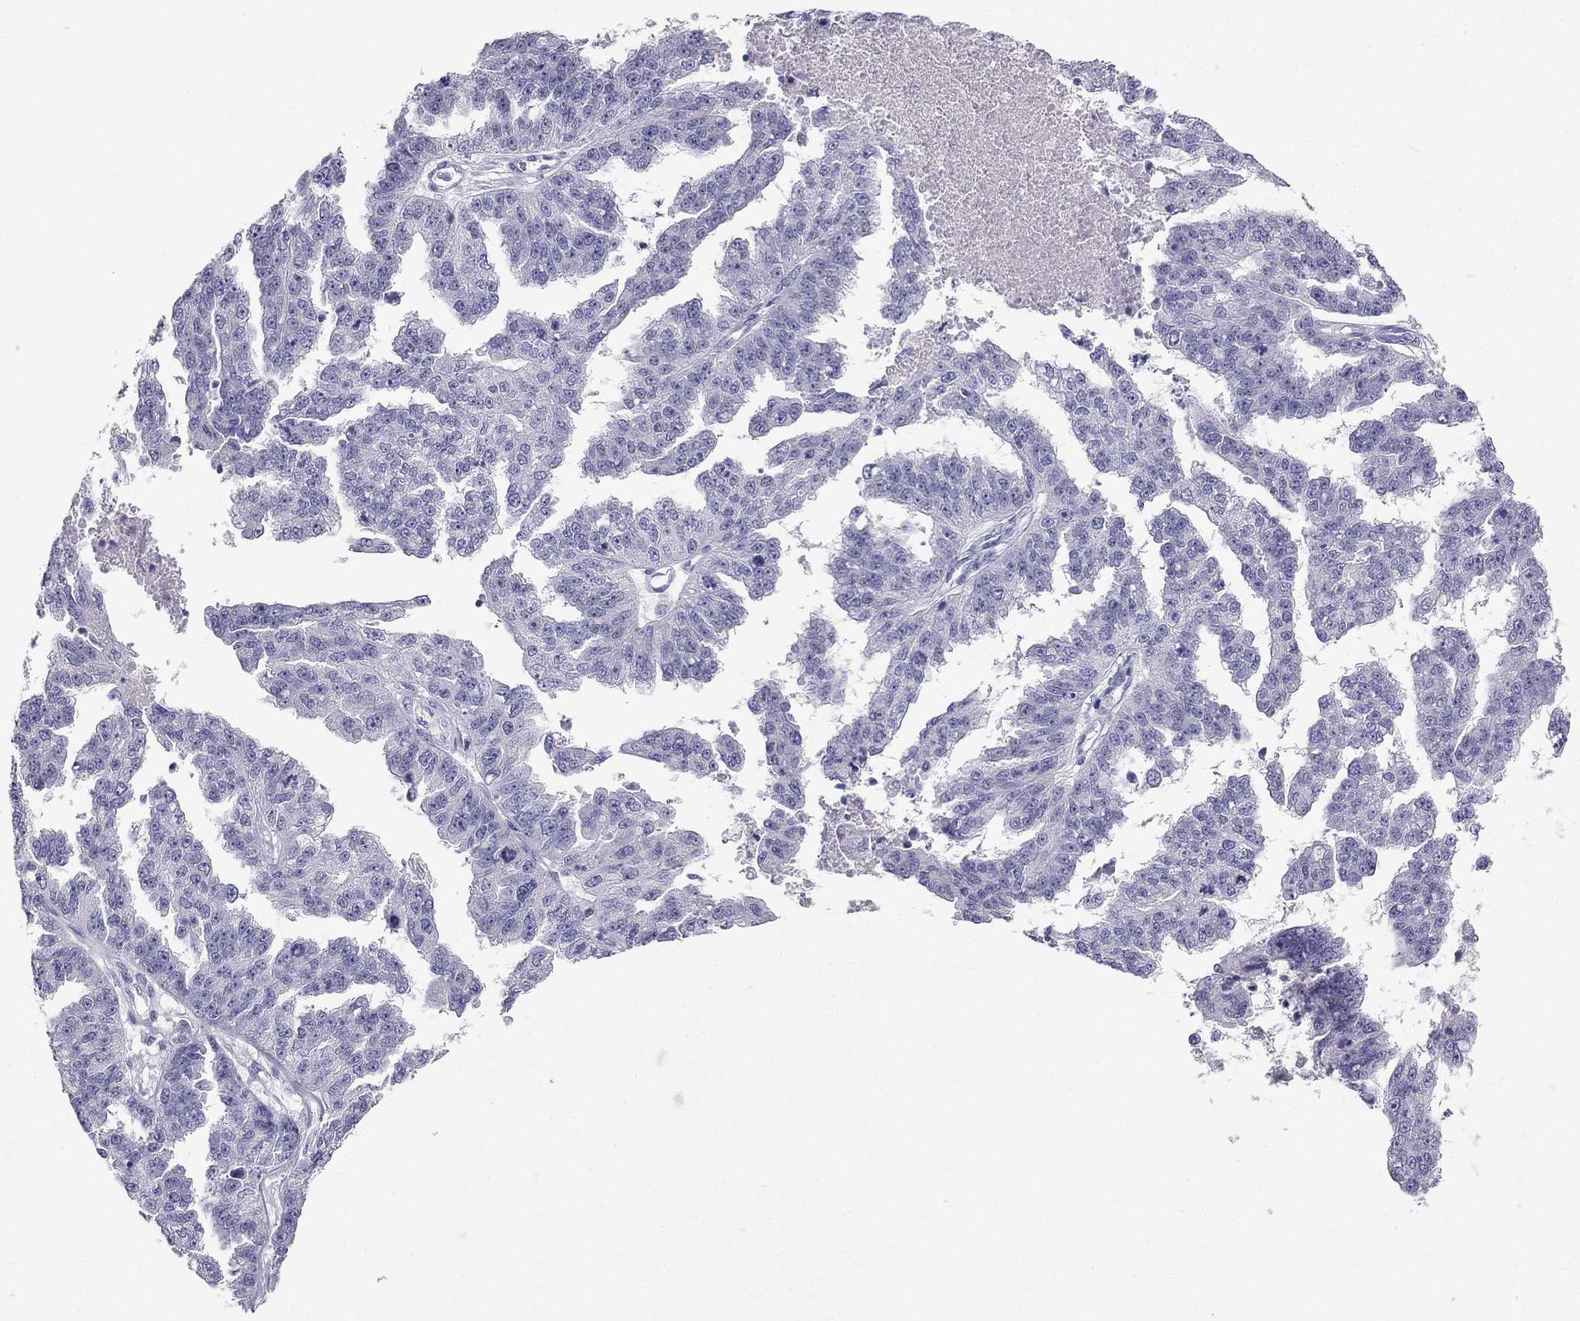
{"staining": {"intensity": "negative", "quantity": "none", "location": "none"}, "tissue": "ovarian cancer", "cell_type": "Tumor cells", "image_type": "cancer", "snomed": [{"axis": "morphology", "description": "Cystadenocarcinoma, serous, NOS"}, {"axis": "topography", "description": "Ovary"}], "caption": "Immunohistochemistry of human ovarian cancer (serous cystadenocarcinoma) reveals no positivity in tumor cells.", "gene": "NPTX1", "patient": {"sex": "female", "age": 58}}